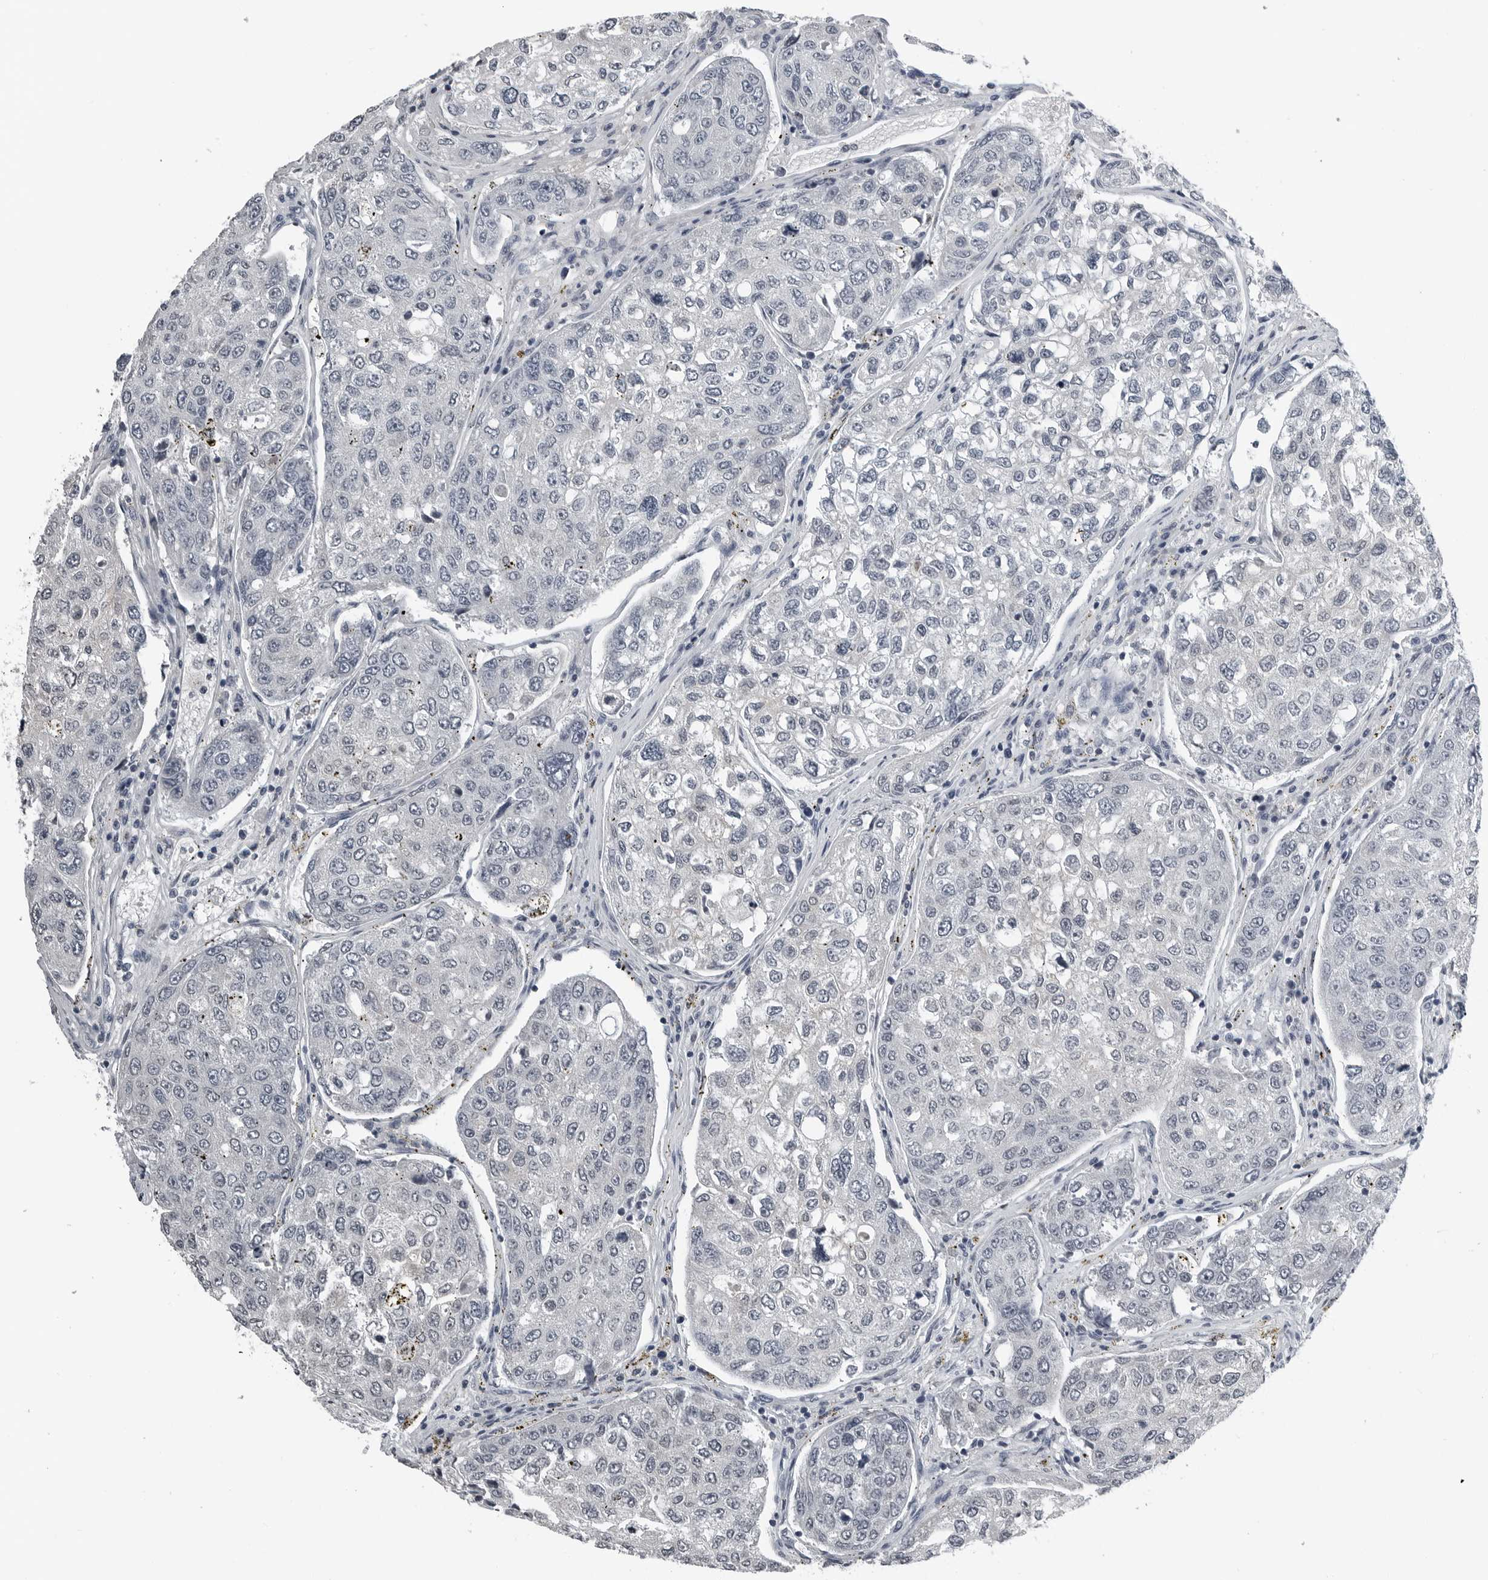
{"staining": {"intensity": "negative", "quantity": "none", "location": "none"}, "tissue": "urothelial cancer", "cell_type": "Tumor cells", "image_type": "cancer", "snomed": [{"axis": "morphology", "description": "Urothelial carcinoma, High grade"}, {"axis": "topography", "description": "Lymph node"}, {"axis": "topography", "description": "Urinary bladder"}], "caption": "Protein analysis of urothelial carcinoma (high-grade) reveals no significant positivity in tumor cells. The staining was performed using DAB to visualize the protein expression in brown, while the nuclei were stained in blue with hematoxylin (Magnification: 20x).", "gene": "SPINK1", "patient": {"sex": "male", "age": 51}}